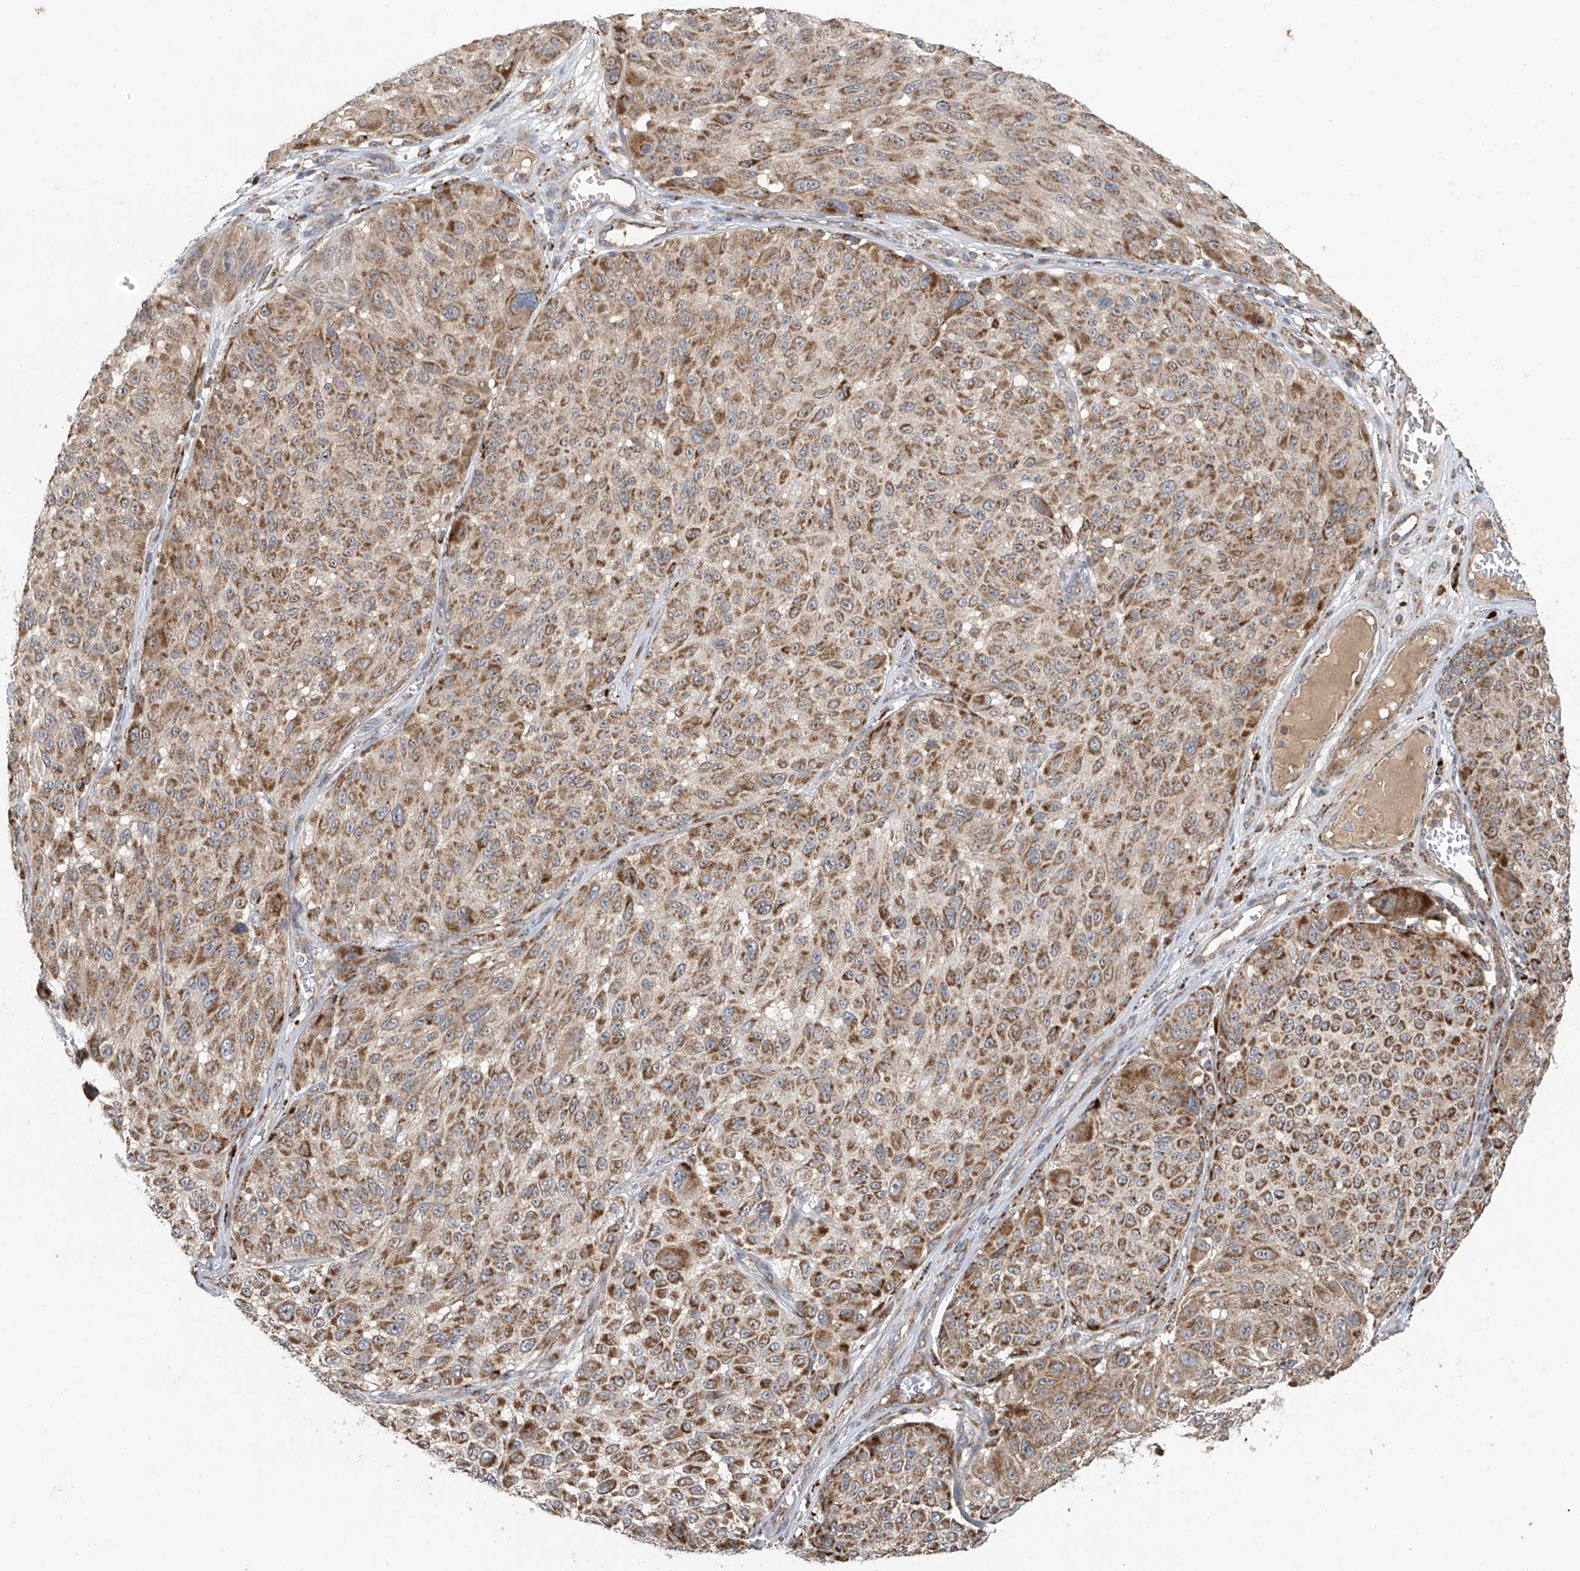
{"staining": {"intensity": "moderate", "quantity": ">75%", "location": "cytoplasmic/membranous"}, "tissue": "melanoma", "cell_type": "Tumor cells", "image_type": "cancer", "snomed": [{"axis": "morphology", "description": "Malignant melanoma, NOS"}, {"axis": "topography", "description": "Skin"}], "caption": "Moderate cytoplasmic/membranous protein expression is appreciated in about >75% of tumor cells in melanoma.", "gene": "C2orf74", "patient": {"sex": "male", "age": 83}}